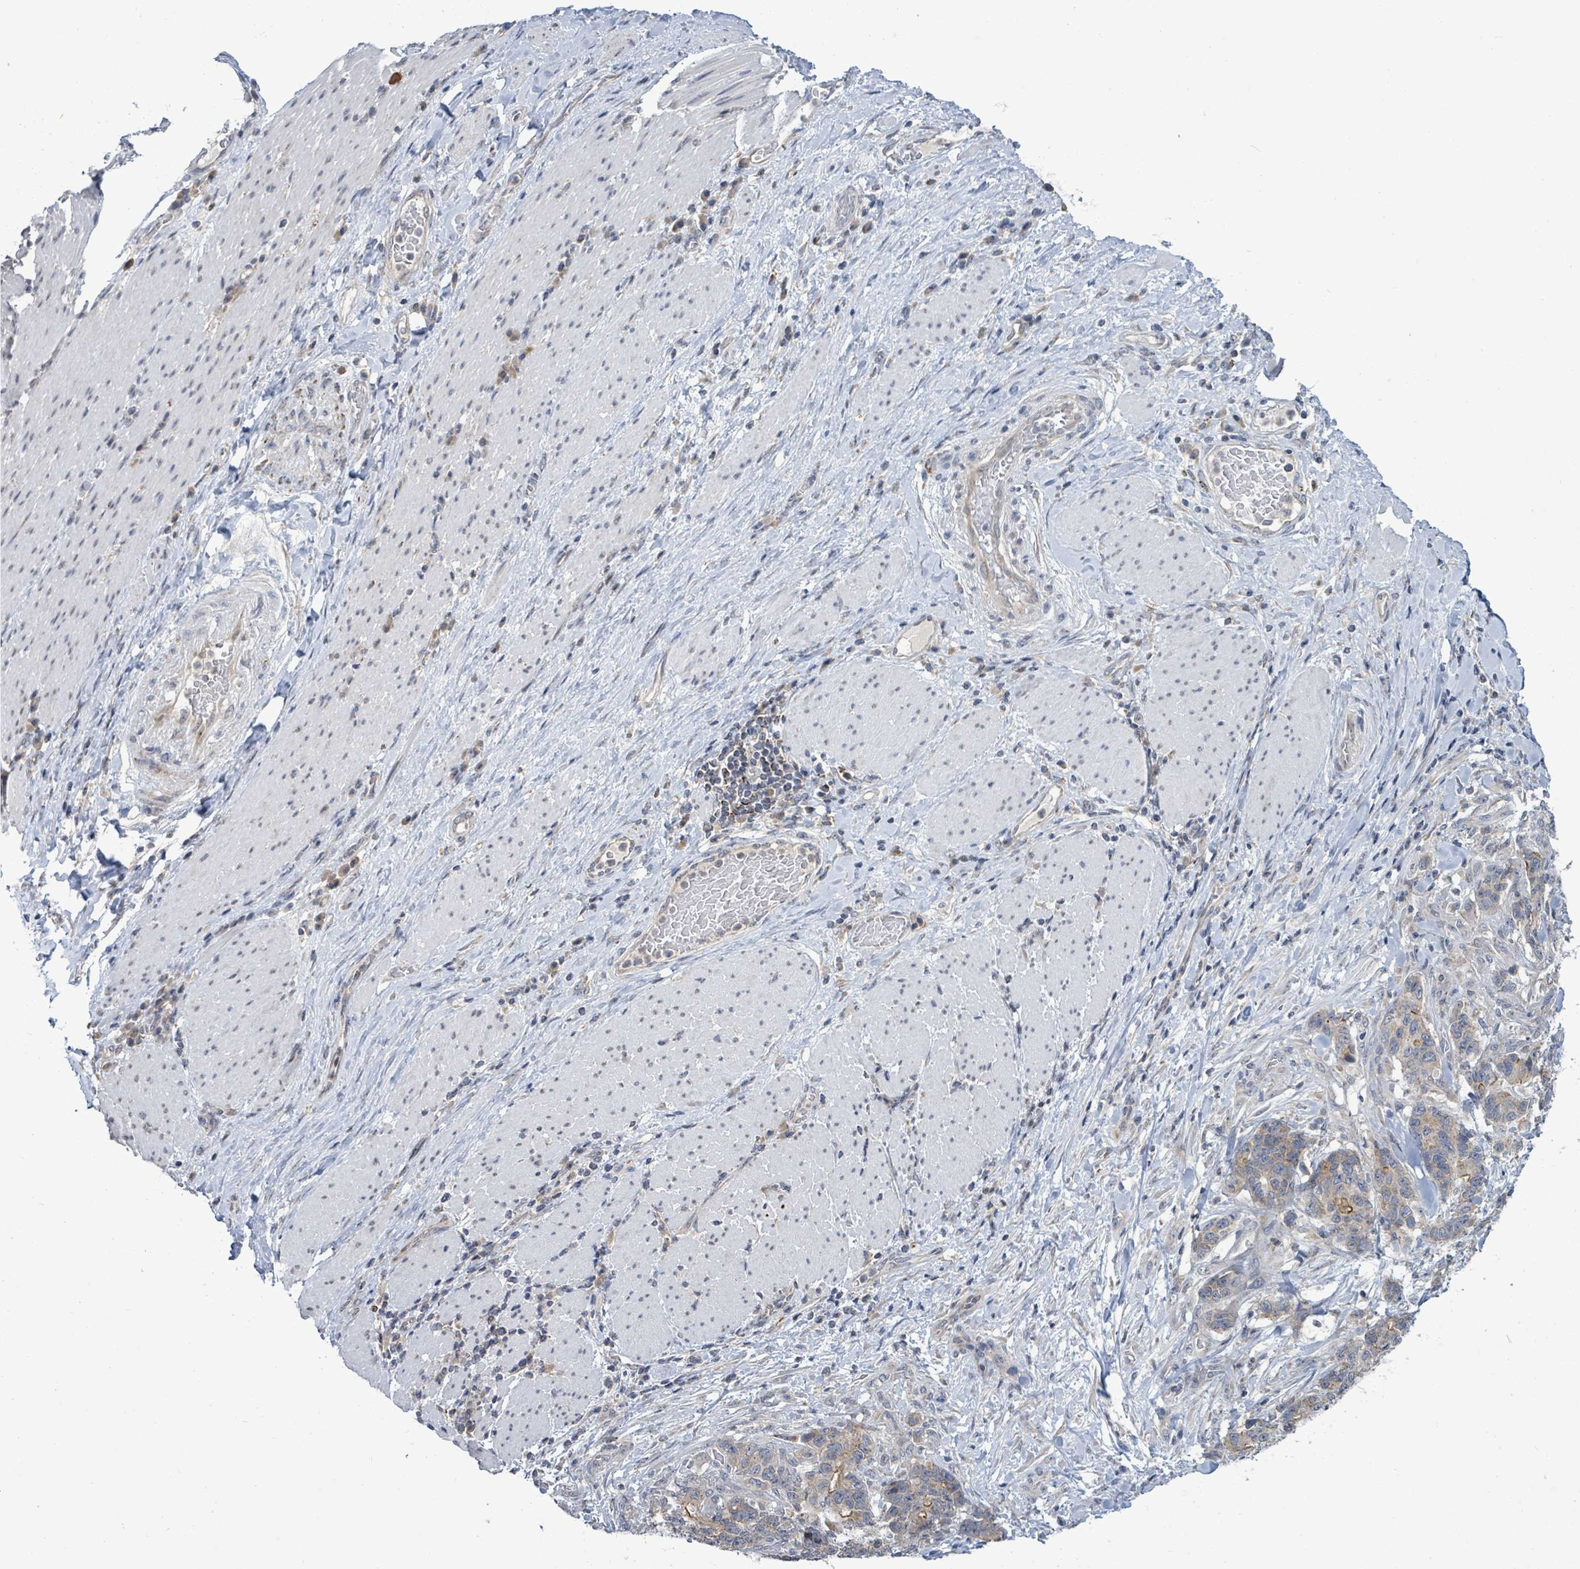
{"staining": {"intensity": "weak", "quantity": "25%-75%", "location": "cytoplasmic/membranous"}, "tissue": "stomach cancer", "cell_type": "Tumor cells", "image_type": "cancer", "snomed": [{"axis": "morphology", "description": "Normal tissue, NOS"}, {"axis": "morphology", "description": "Adenocarcinoma, NOS"}, {"axis": "topography", "description": "Stomach"}], "caption": "This histopathology image displays immunohistochemistry staining of stomach cancer (adenocarcinoma), with low weak cytoplasmic/membranous positivity in approximately 25%-75% of tumor cells.", "gene": "COQ10B", "patient": {"sex": "female", "age": 64}}